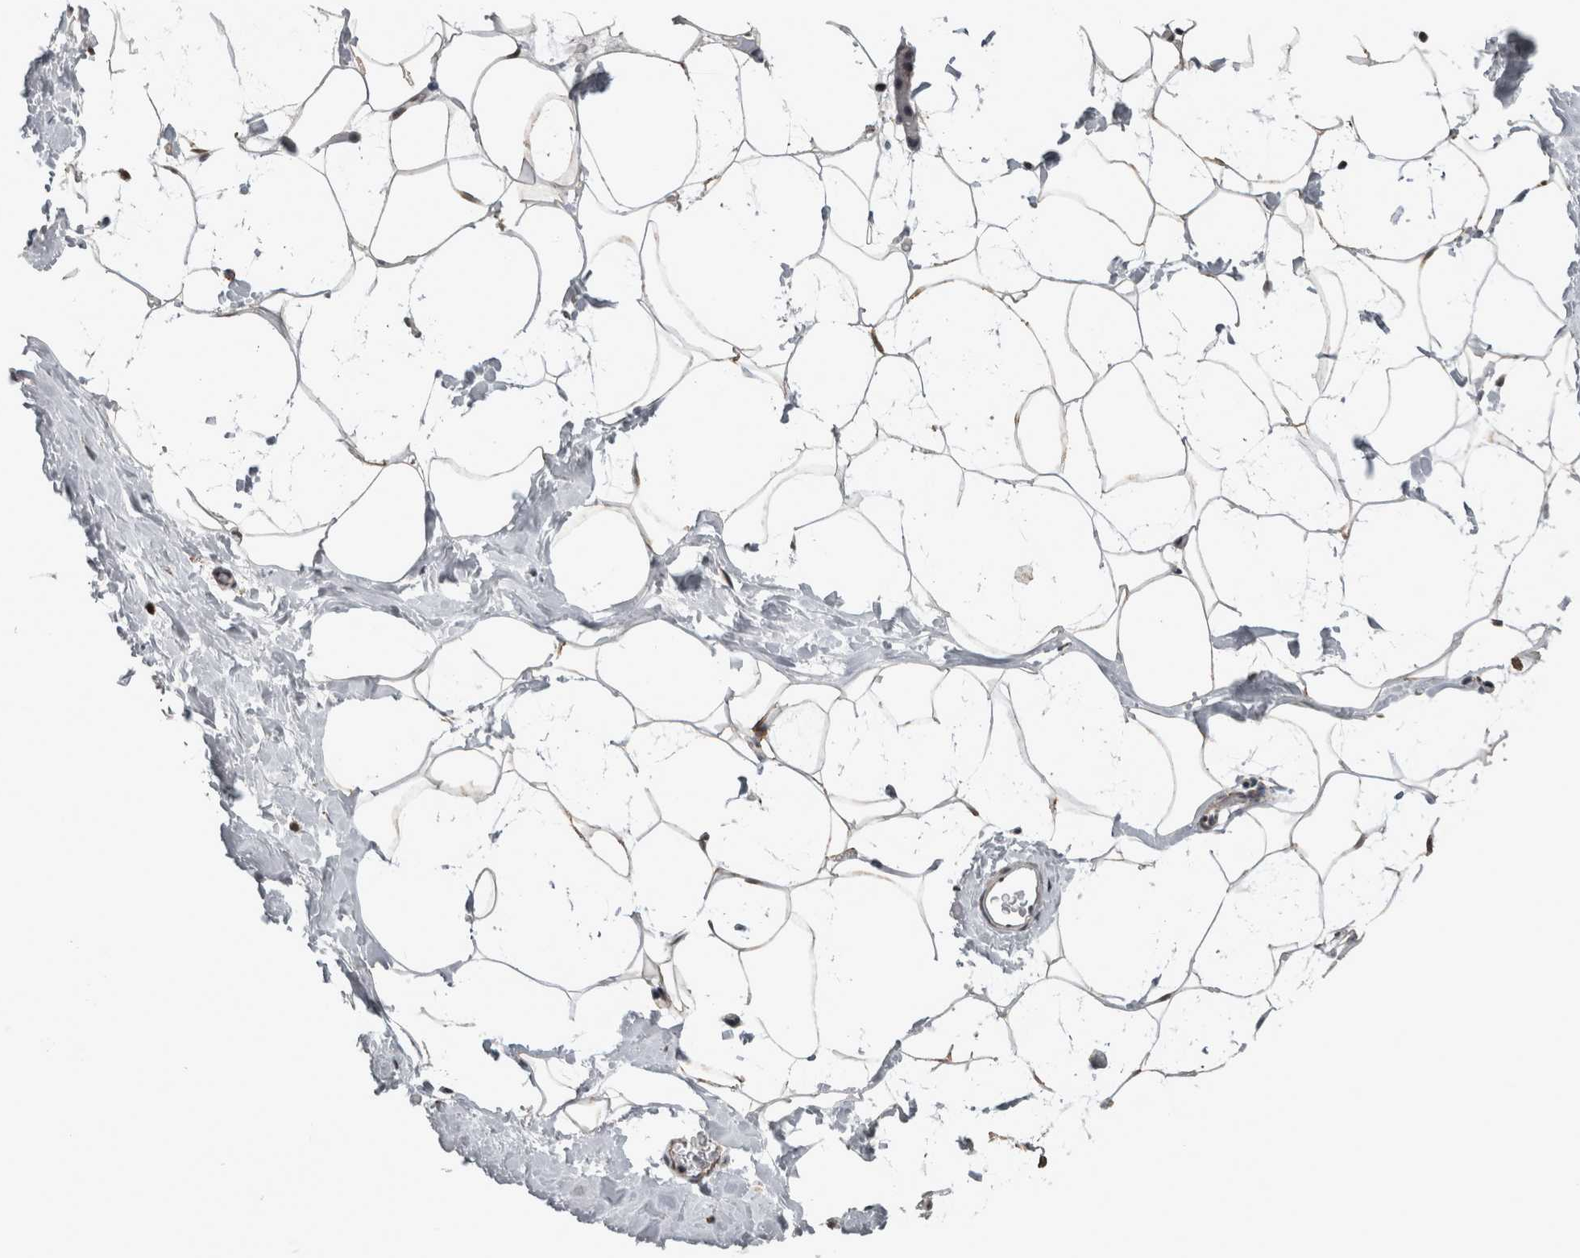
{"staining": {"intensity": "moderate", "quantity": "25%-75%", "location": "cytoplasmic/membranous"}, "tissue": "adipose tissue", "cell_type": "Adipocytes", "image_type": "normal", "snomed": [{"axis": "morphology", "description": "Normal tissue, NOS"}, {"axis": "morphology", "description": "Fibrosis, NOS"}, {"axis": "topography", "description": "Breast"}, {"axis": "topography", "description": "Adipose tissue"}], "caption": "Brown immunohistochemical staining in unremarkable human adipose tissue shows moderate cytoplasmic/membranous positivity in approximately 25%-75% of adipocytes.", "gene": "OR2K2", "patient": {"sex": "female", "age": 39}}